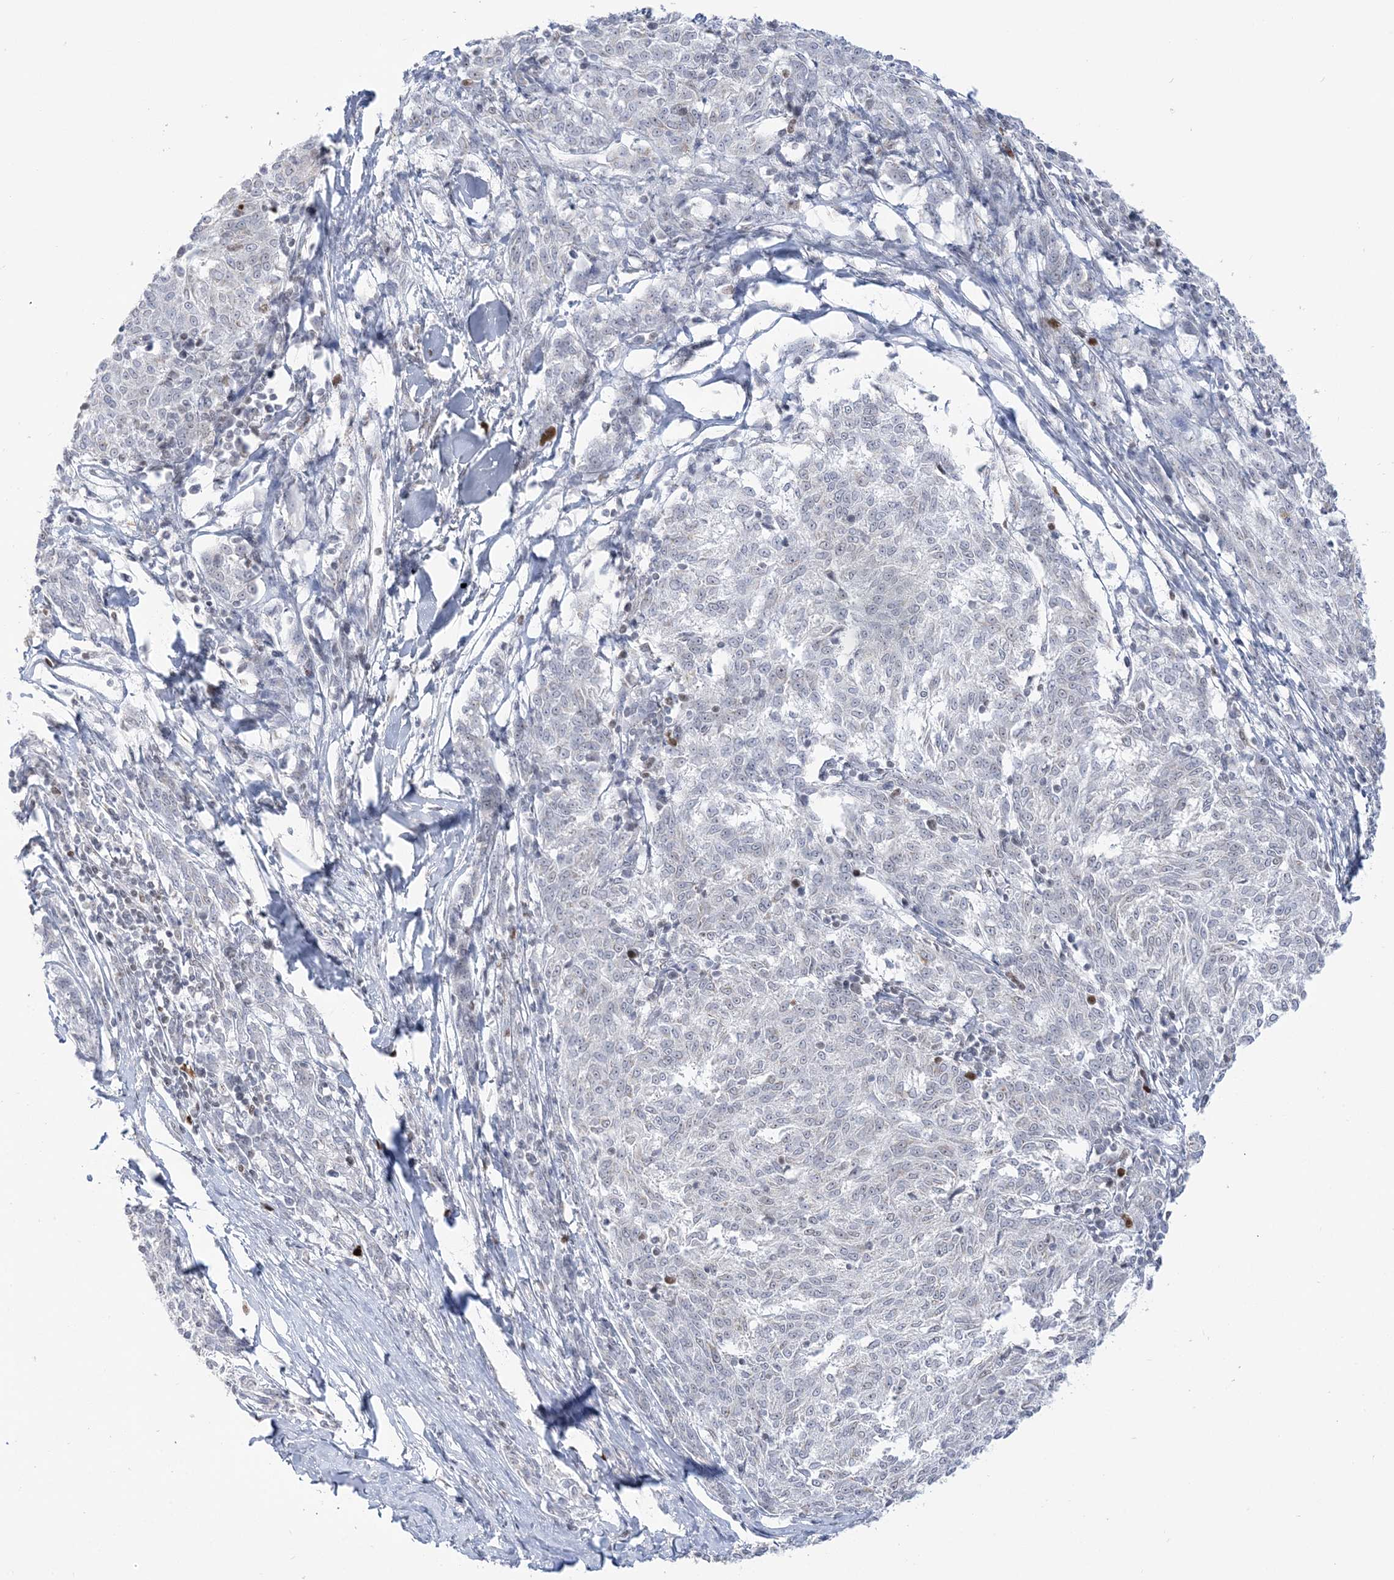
{"staining": {"intensity": "negative", "quantity": "none", "location": "none"}, "tissue": "melanoma", "cell_type": "Tumor cells", "image_type": "cancer", "snomed": [{"axis": "morphology", "description": "Malignant melanoma, NOS"}, {"axis": "topography", "description": "Skin"}], "caption": "The histopathology image displays no significant staining in tumor cells of melanoma. (Immunohistochemistry, brightfield microscopy, high magnification).", "gene": "DDX21", "patient": {"sex": "female", "age": 72}}